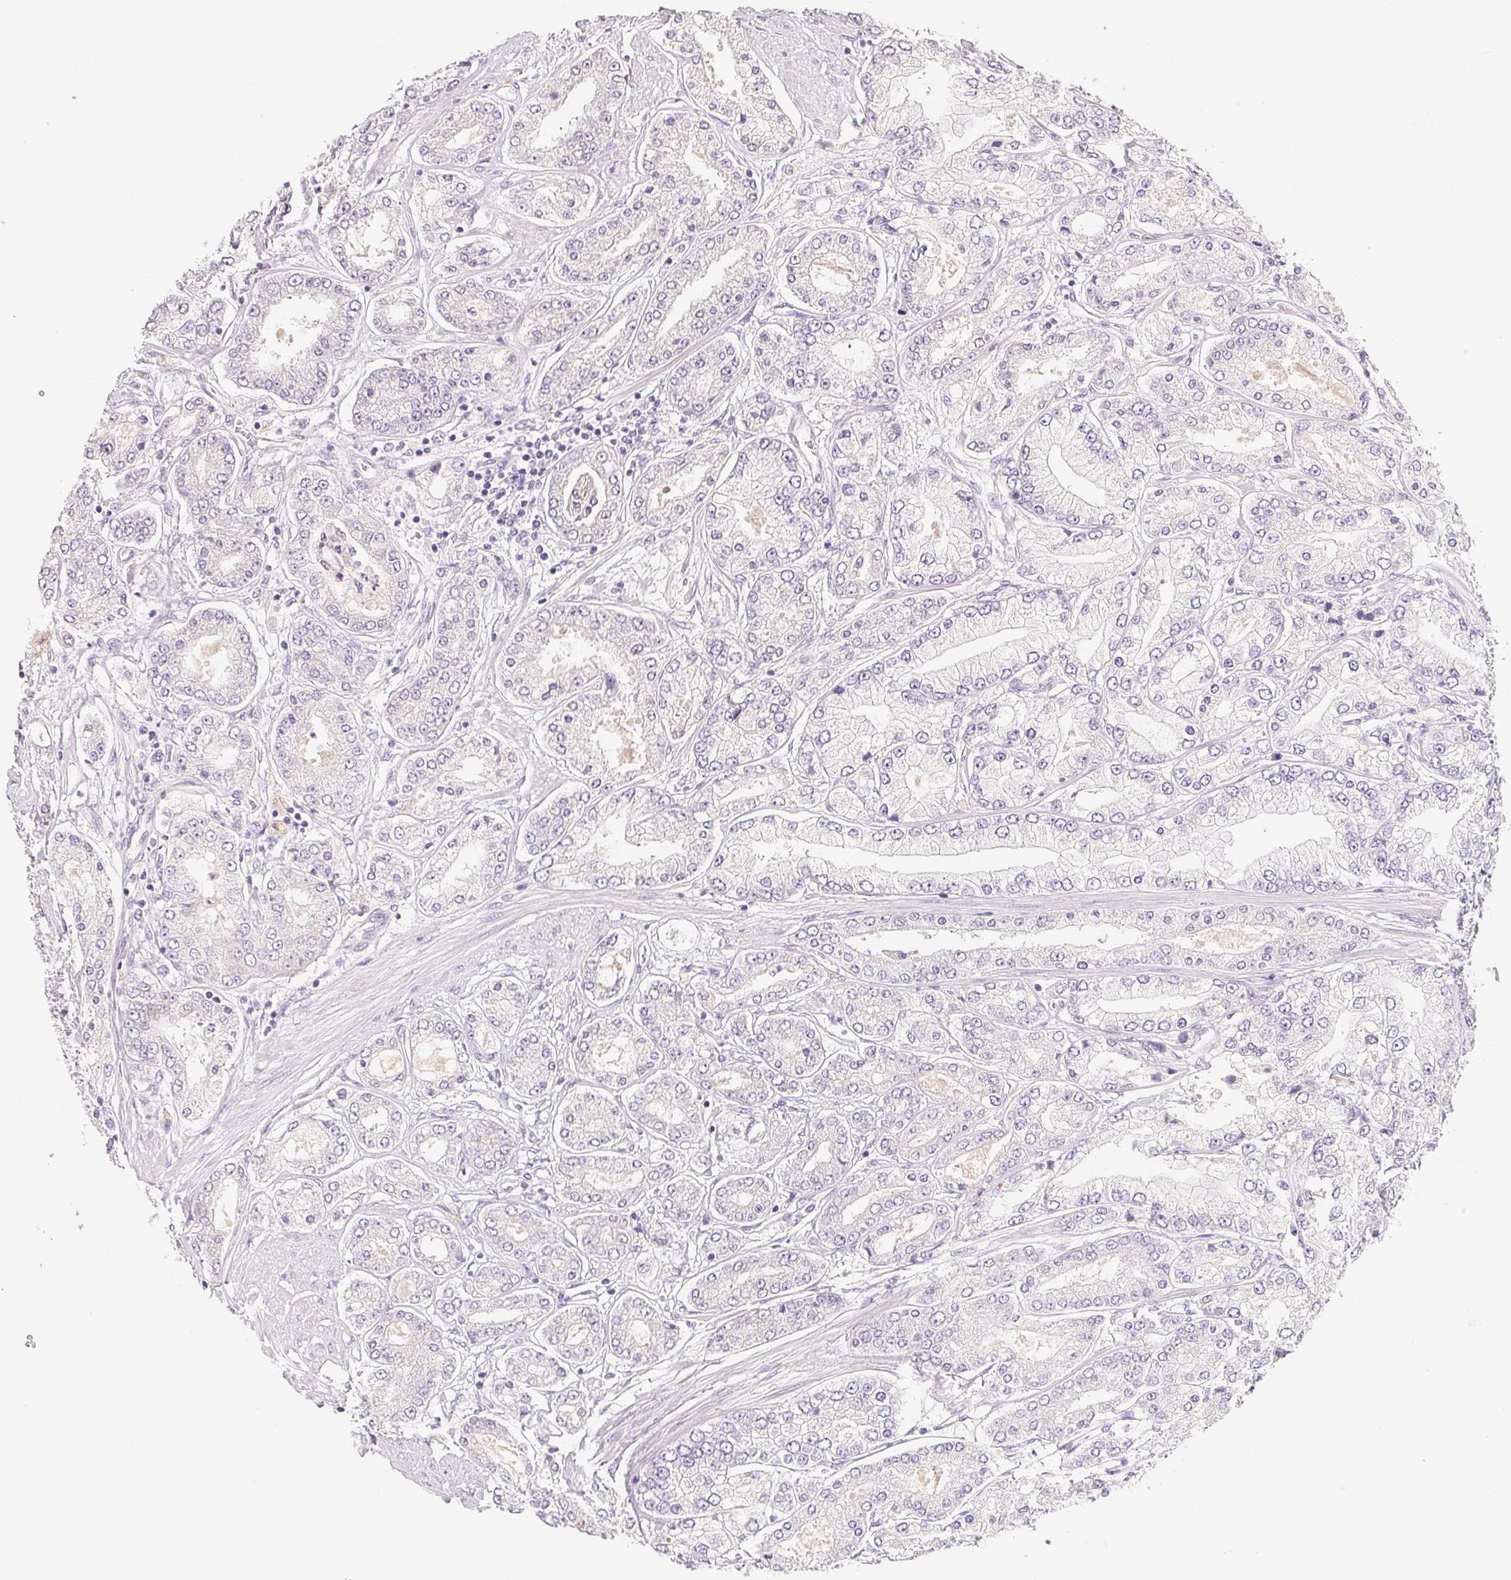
{"staining": {"intensity": "negative", "quantity": "none", "location": "none"}, "tissue": "prostate cancer", "cell_type": "Tumor cells", "image_type": "cancer", "snomed": [{"axis": "morphology", "description": "Adenocarcinoma, High grade"}, {"axis": "topography", "description": "Prostate"}], "caption": "Immunohistochemical staining of human prostate cancer (high-grade adenocarcinoma) shows no significant positivity in tumor cells.", "gene": "MCOLN3", "patient": {"sex": "male", "age": 66}}